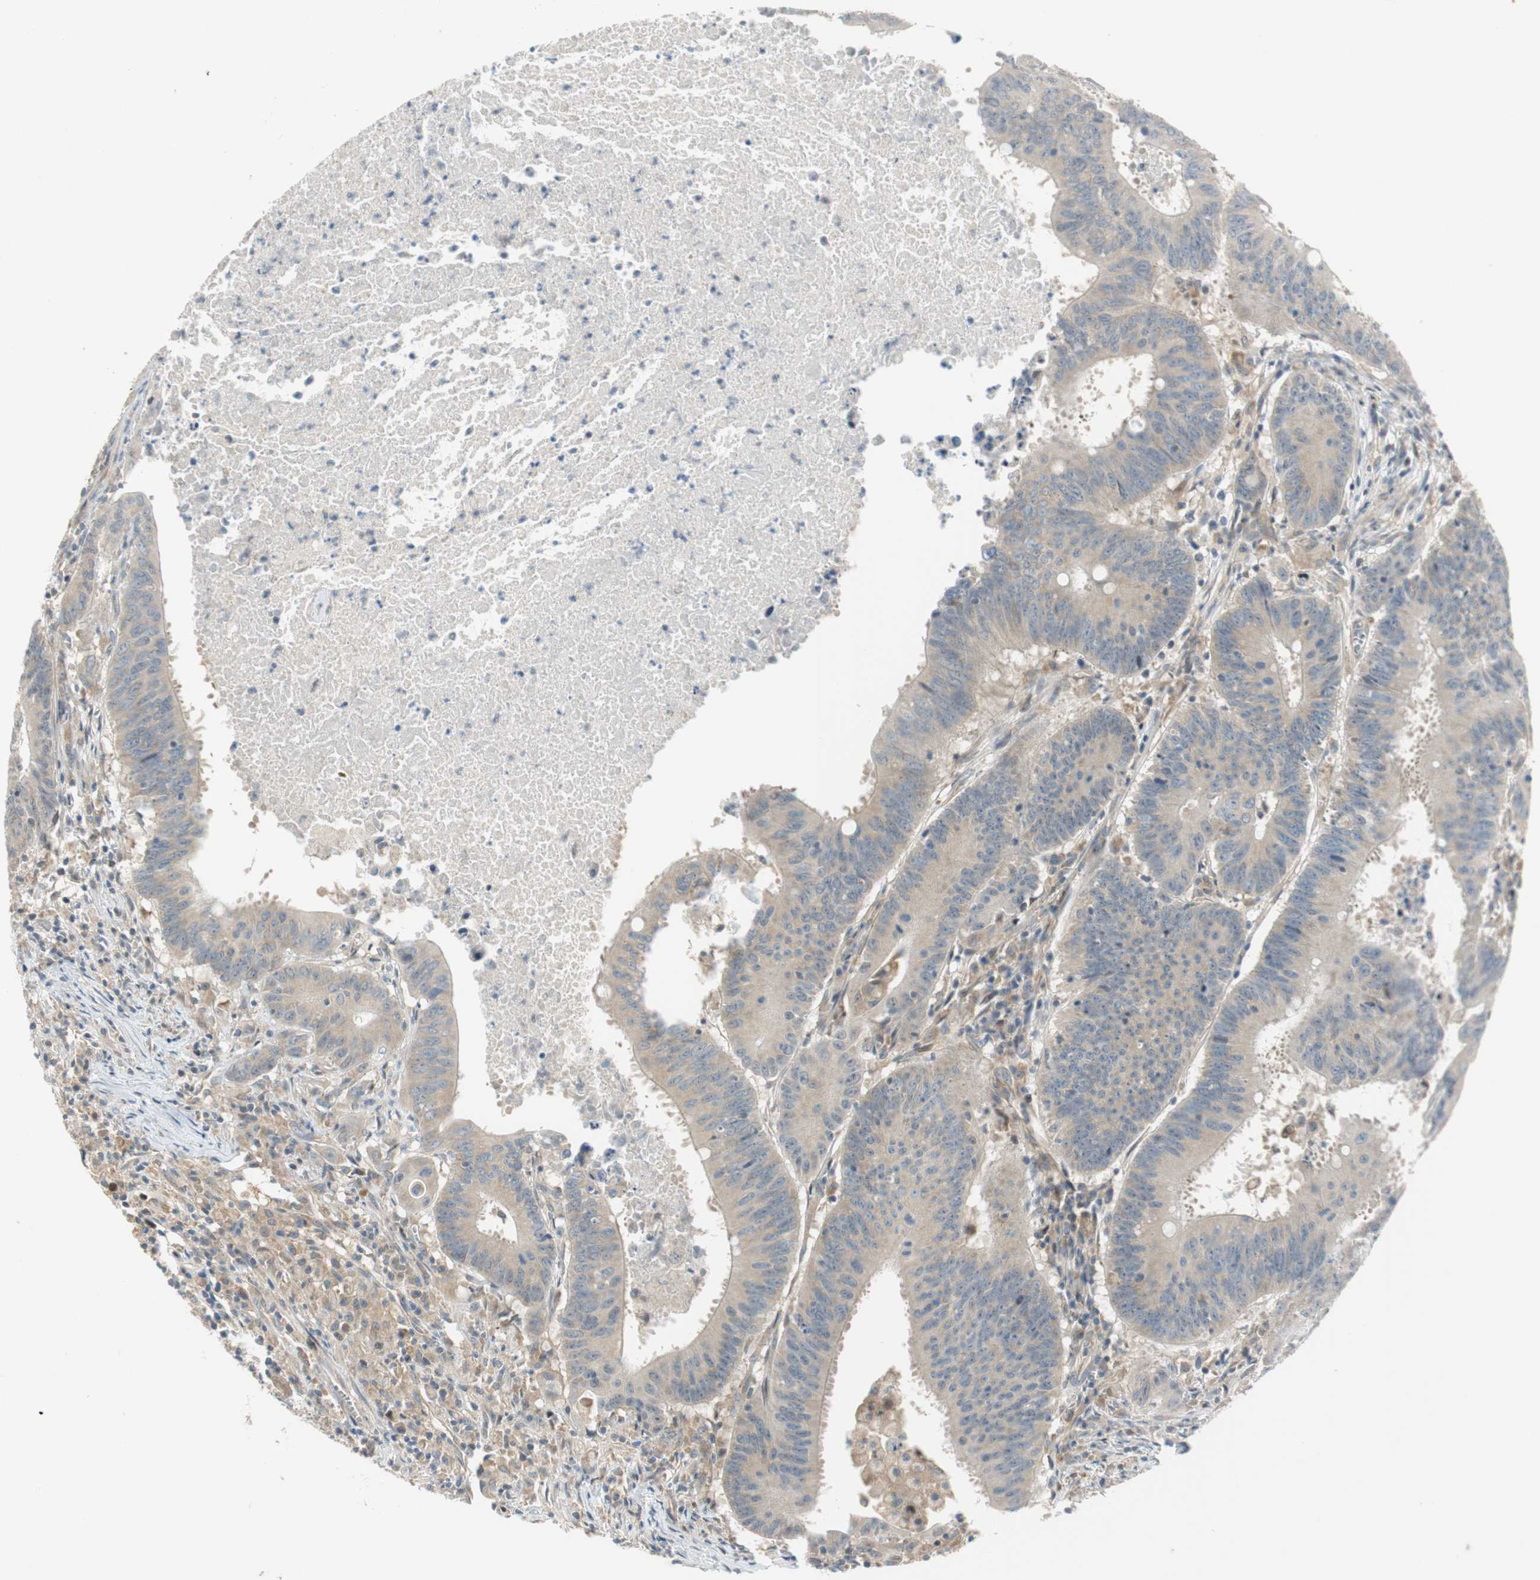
{"staining": {"intensity": "weak", "quantity": "<25%", "location": "cytoplasmic/membranous"}, "tissue": "colorectal cancer", "cell_type": "Tumor cells", "image_type": "cancer", "snomed": [{"axis": "morphology", "description": "Adenocarcinoma, NOS"}, {"axis": "topography", "description": "Colon"}], "caption": "Protein analysis of colorectal cancer (adenocarcinoma) exhibits no significant staining in tumor cells. (Brightfield microscopy of DAB IHC at high magnification).", "gene": "GATD1", "patient": {"sex": "male", "age": 45}}